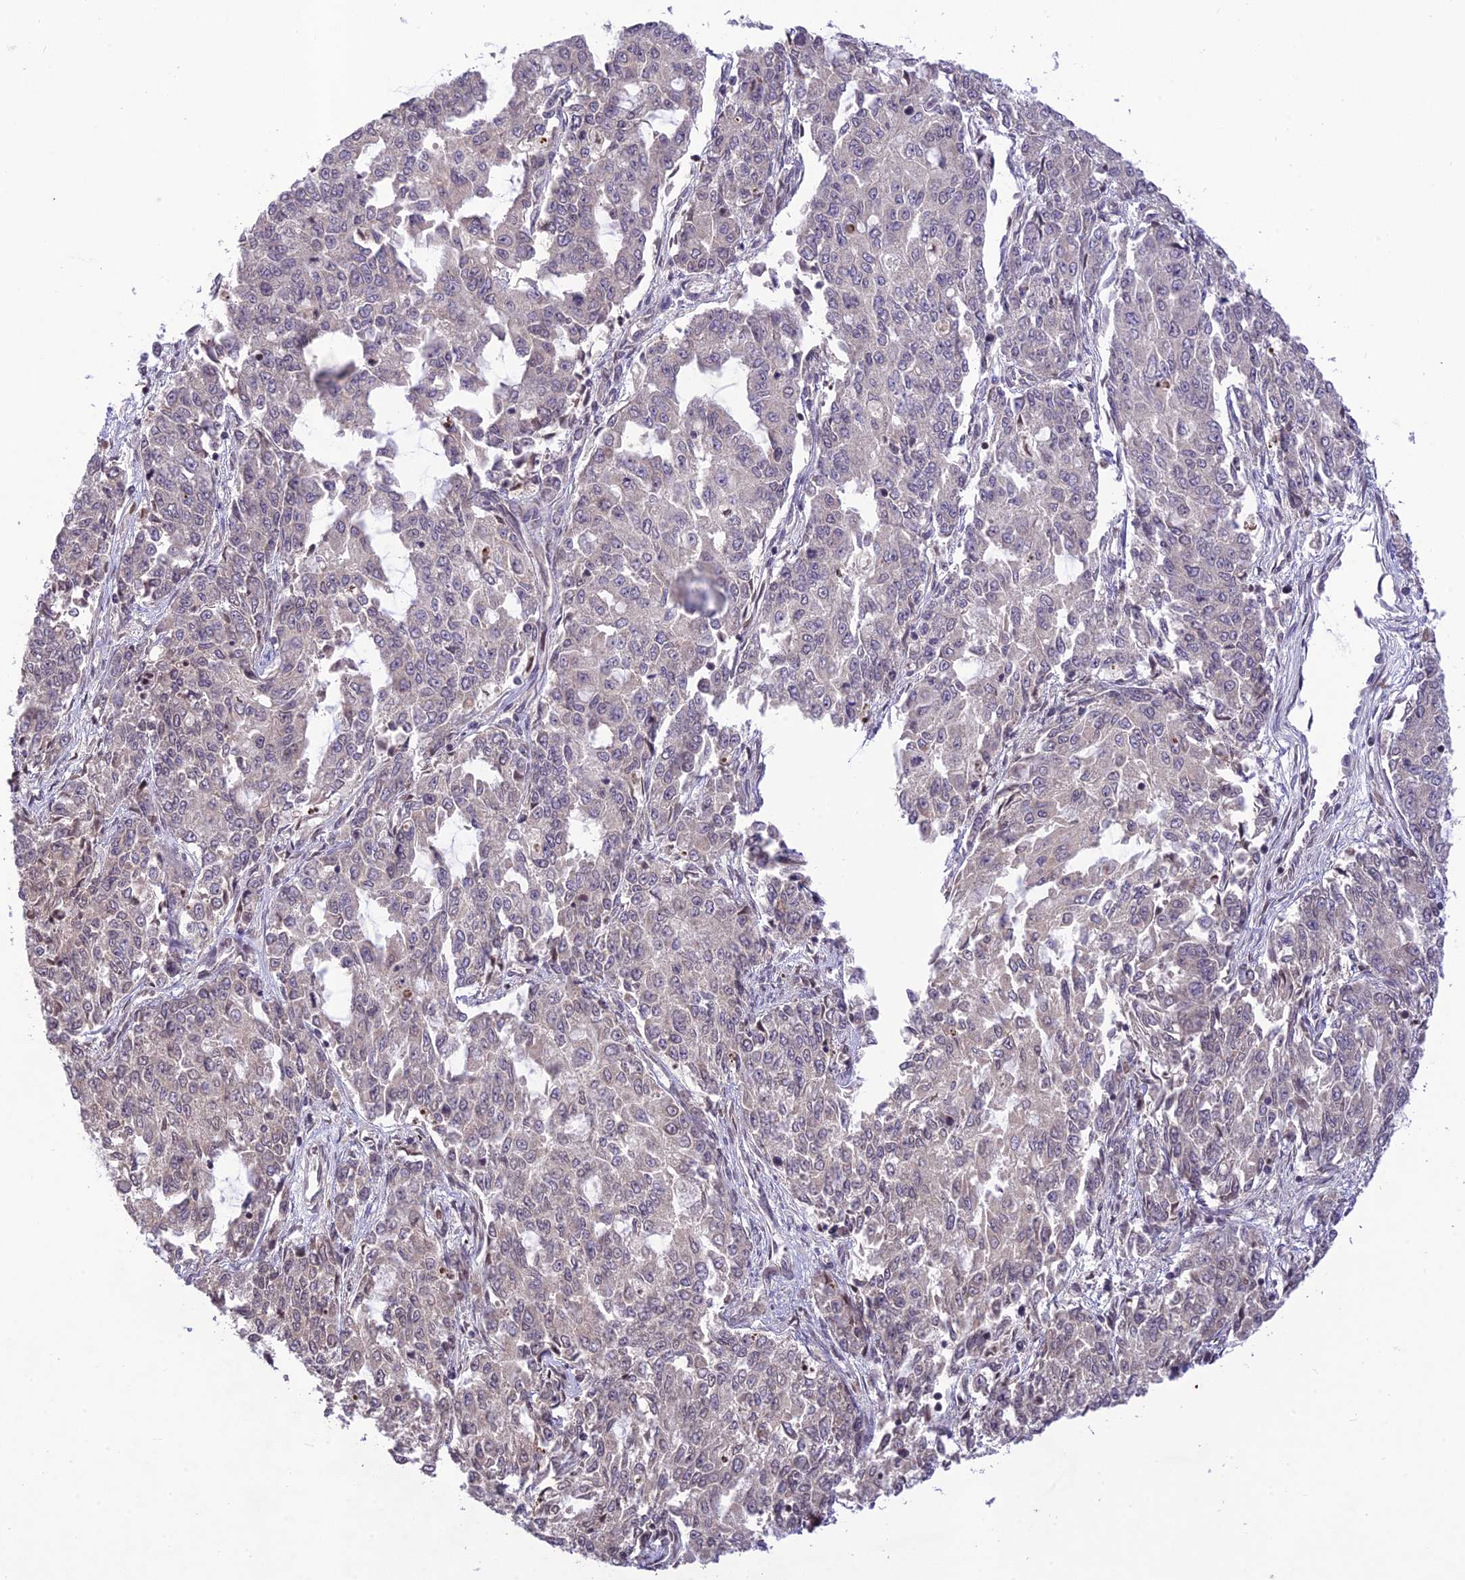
{"staining": {"intensity": "negative", "quantity": "none", "location": "none"}, "tissue": "endometrial cancer", "cell_type": "Tumor cells", "image_type": "cancer", "snomed": [{"axis": "morphology", "description": "Adenocarcinoma, NOS"}, {"axis": "topography", "description": "Endometrium"}], "caption": "The IHC histopathology image has no significant positivity in tumor cells of endometrial cancer tissue. The staining was performed using DAB (3,3'-diaminobenzidine) to visualize the protein expression in brown, while the nuclei were stained in blue with hematoxylin (Magnification: 20x).", "gene": "TEKT1", "patient": {"sex": "female", "age": 50}}